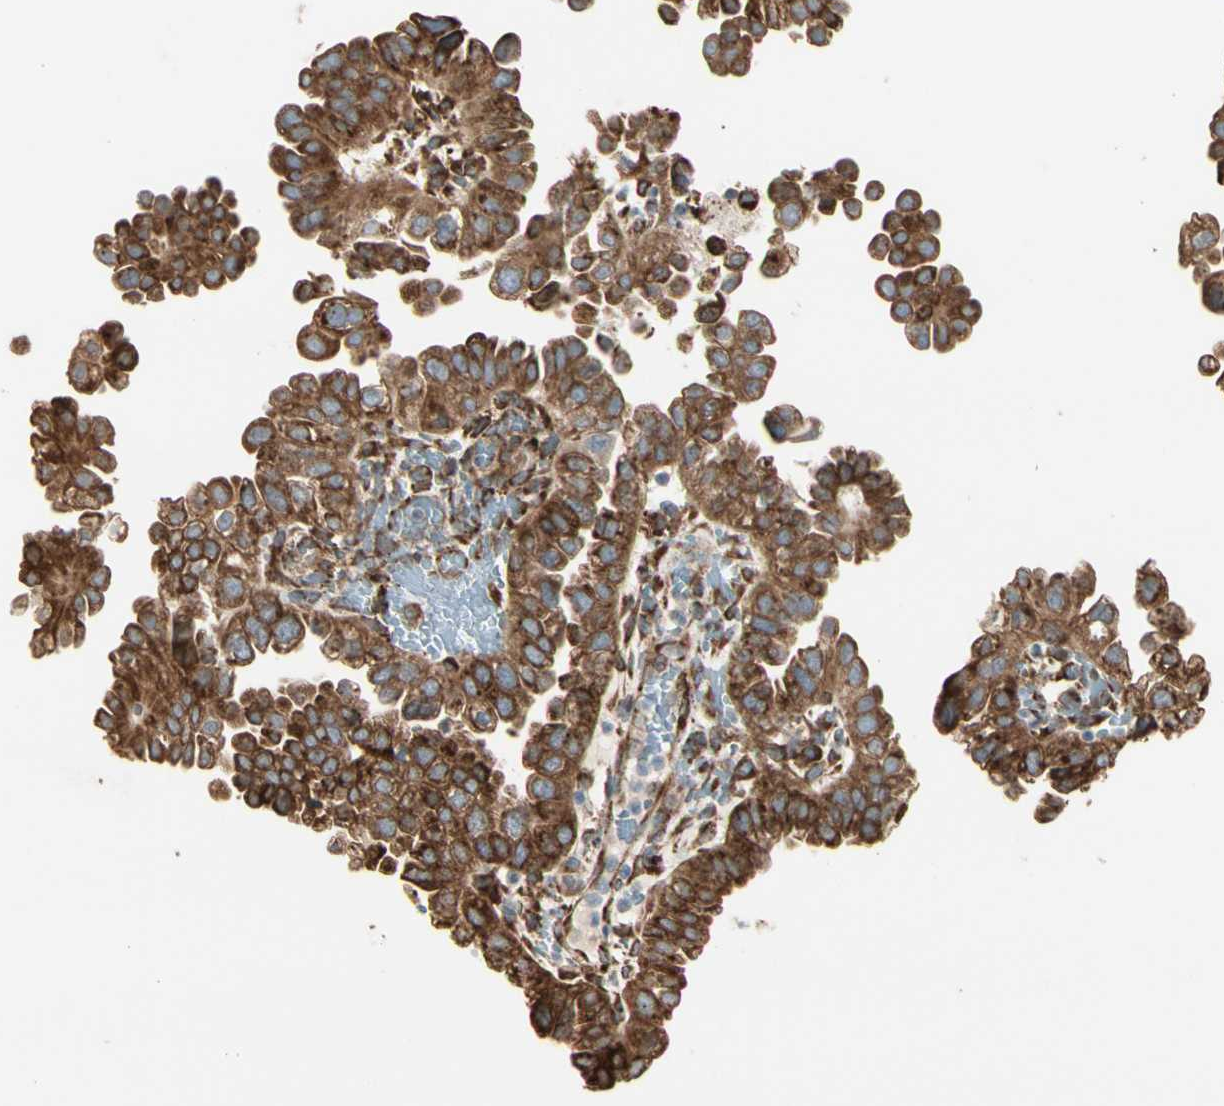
{"staining": {"intensity": "strong", "quantity": ">75%", "location": "cytoplasmic/membranous"}, "tissue": "endometrial cancer", "cell_type": "Tumor cells", "image_type": "cancer", "snomed": [{"axis": "morphology", "description": "Adenocarcinoma, NOS"}, {"axis": "topography", "description": "Endometrium"}], "caption": "Endometrial cancer (adenocarcinoma) was stained to show a protein in brown. There is high levels of strong cytoplasmic/membranous staining in about >75% of tumor cells.", "gene": "HSP90B1", "patient": {"sex": "female", "age": 85}}